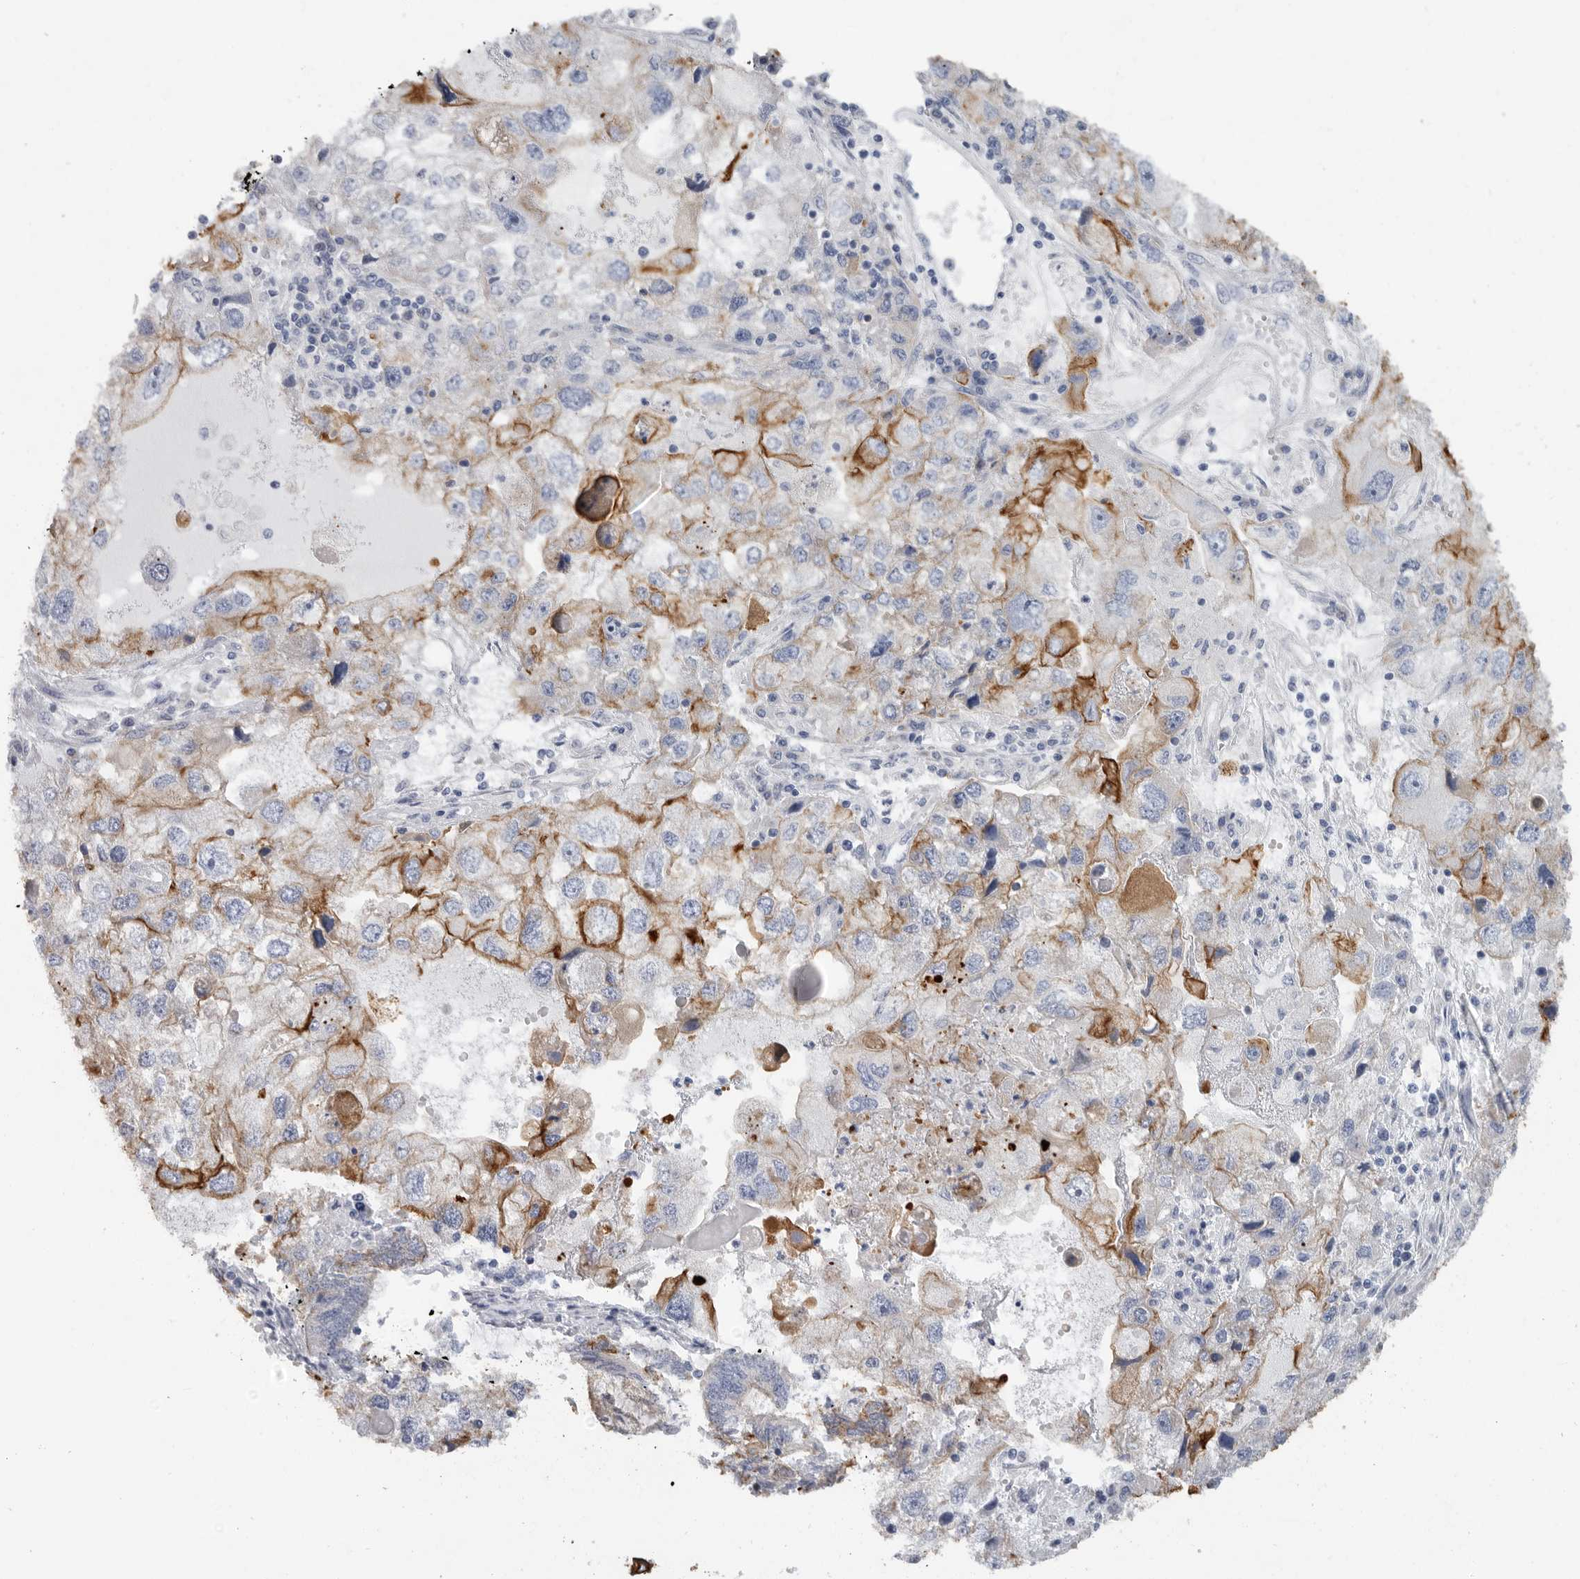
{"staining": {"intensity": "strong", "quantity": "25%-75%", "location": "cytoplasmic/membranous"}, "tissue": "endometrial cancer", "cell_type": "Tumor cells", "image_type": "cancer", "snomed": [{"axis": "morphology", "description": "Adenocarcinoma, NOS"}, {"axis": "topography", "description": "Uterus"}], "caption": "Strong cytoplasmic/membranous staining is identified in about 25%-75% of tumor cells in endometrial cancer (adenocarcinoma). (DAB = brown stain, brightfield microscopy at high magnification).", "gene": "MTFR1L", "patient": {"sex": "female", "age": 77}}